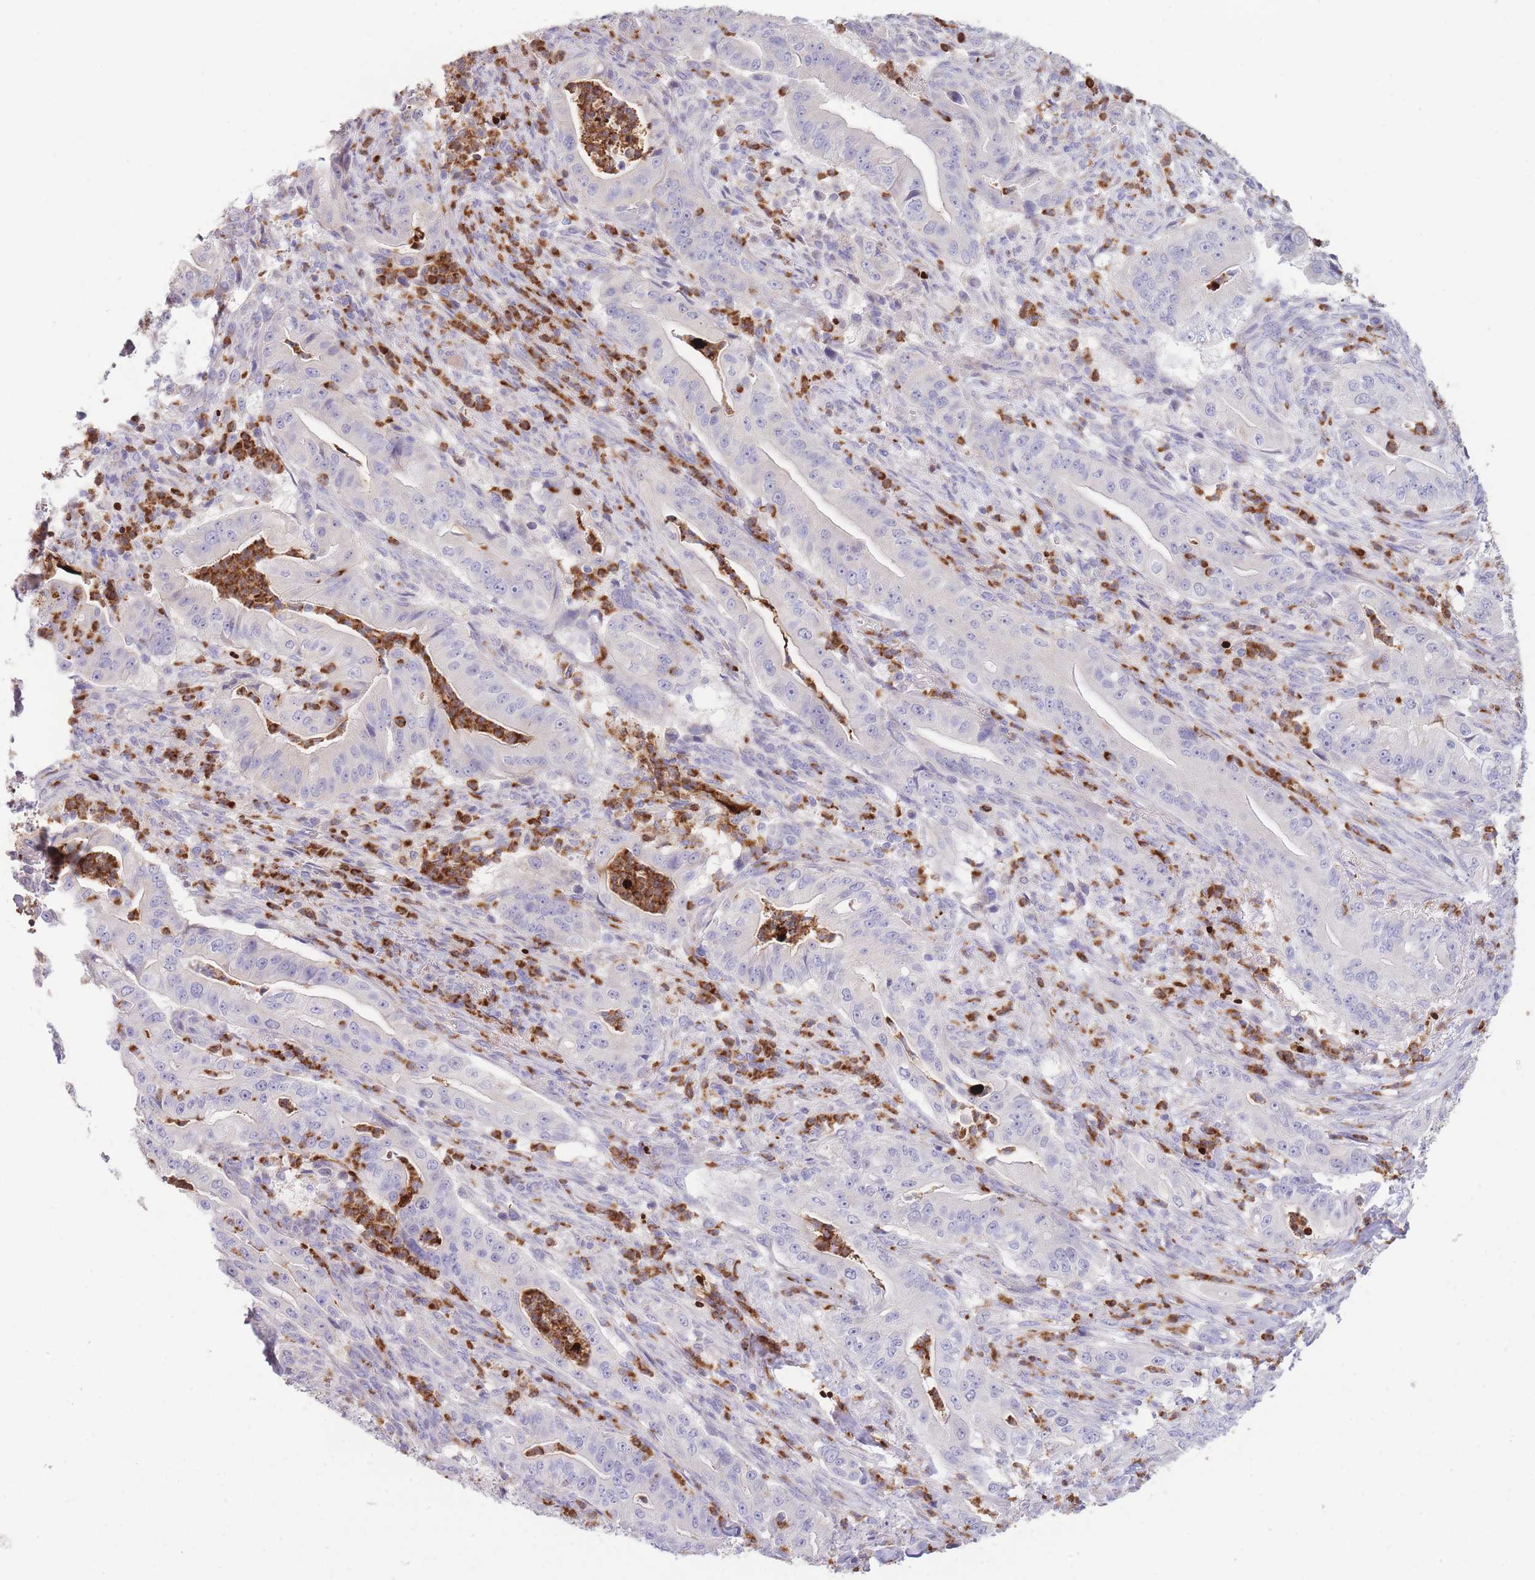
{"staining": {"intensity": "negative", "quantity": "none", "location": "none"}, "tissue": "pancreatic cancer", "cell_type": "Tumor cells", "image_type": "cancer", "snomed": [{"axis": "morphology", "description": "Adenocarcinoma, NOS"}, {"axis": "topography", "description": "Pancreas"}], "caption": "Pancreatic cancer (adenocarcinoma) stained for a protein using IHC demonstrates no expression tumor cells.", "gene": "CENPM", "patient": {"sex": "male", "age": 71}}